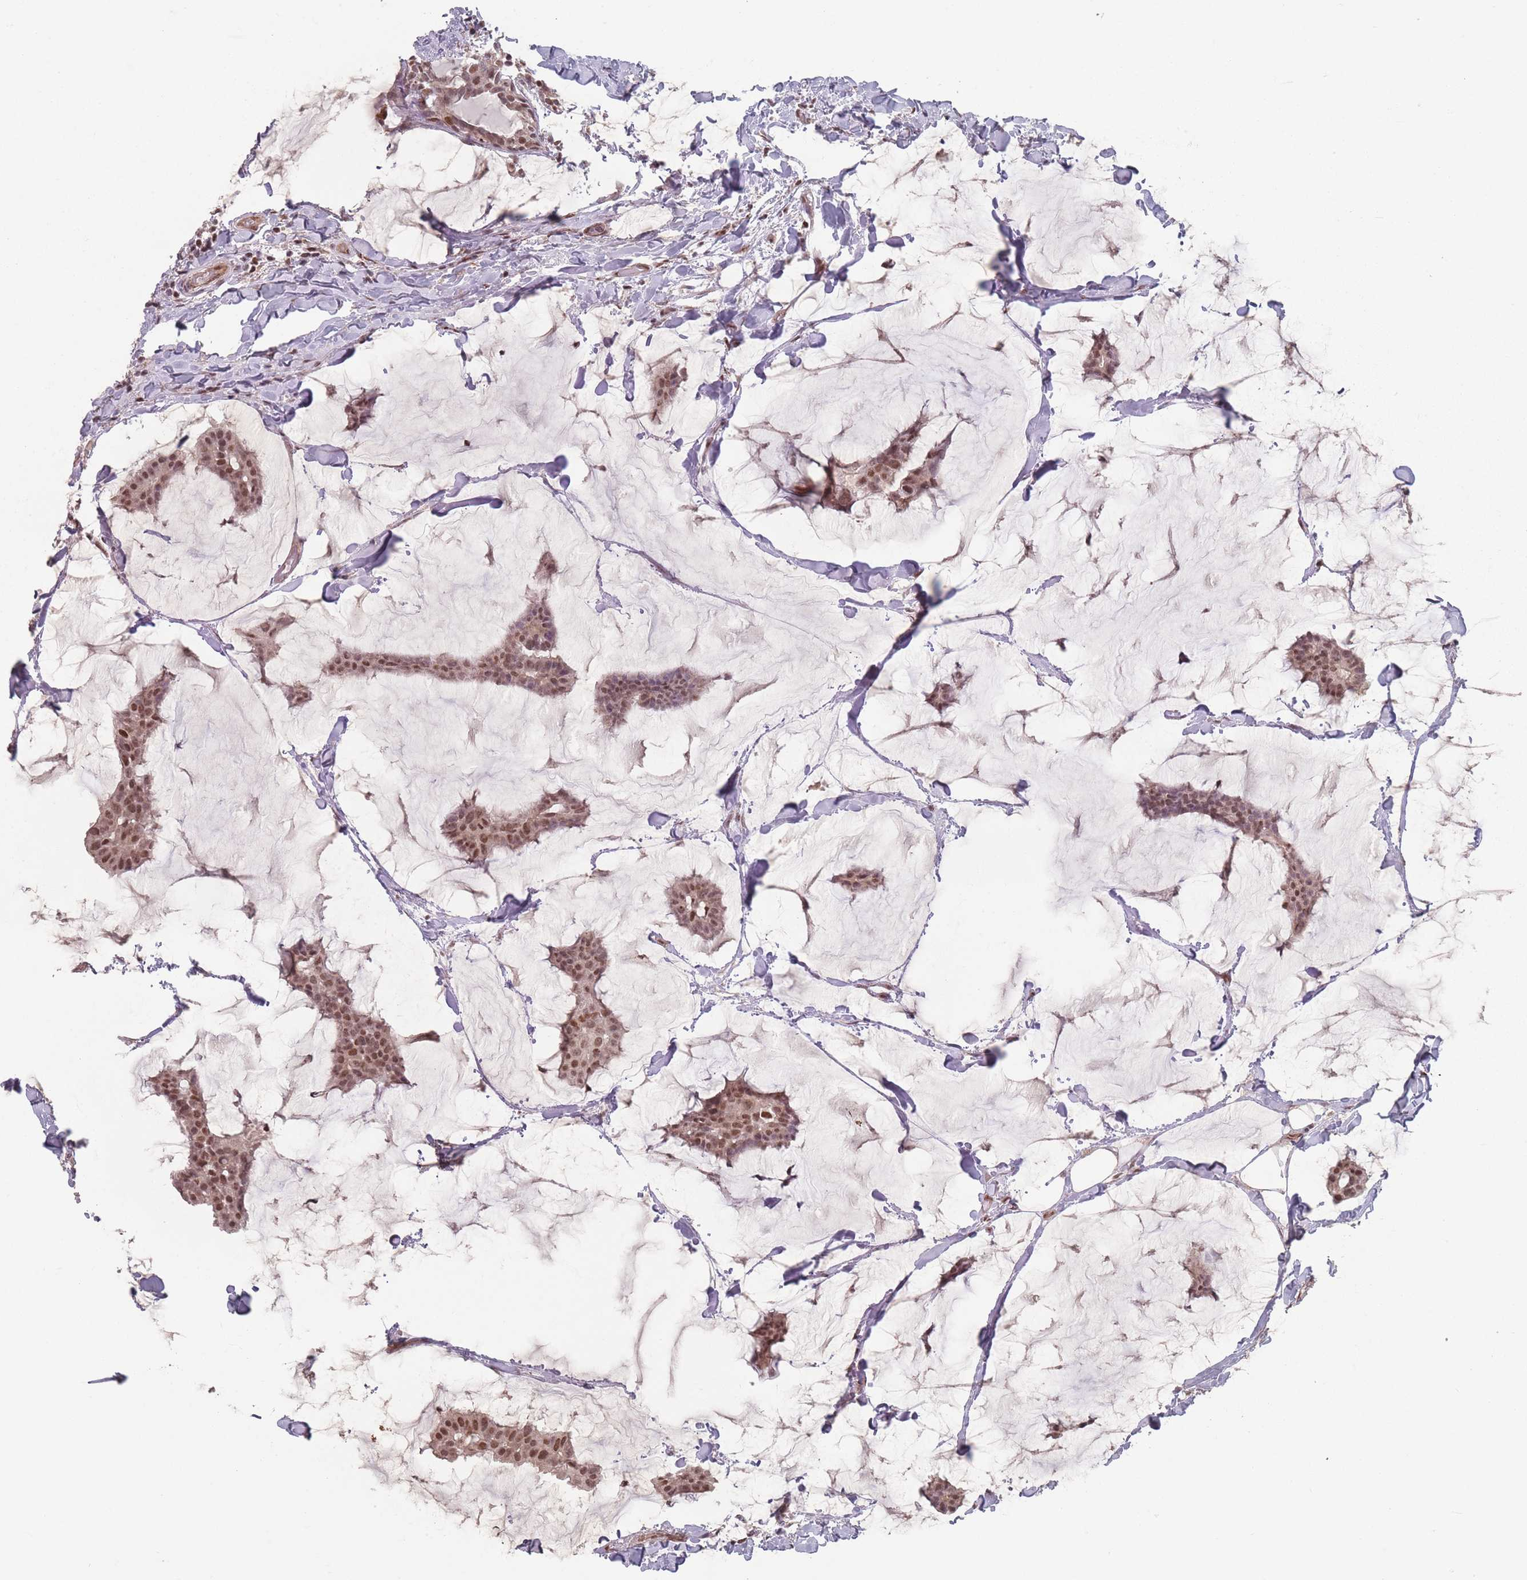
{"staining": {"intensity": "moderate", "quantity": ">75%", "location": "nuclear"}, "tissue": "breast cancer", "cell_type": "Tumor cells", "image_type": "cancer", "snomed": [{"axis": "morphology", "description": "Duct carcinoma"}, {"axis": "topography", "description": "Breast"}], "caption": "A brown stain highlights moderate nuclear expression of a protein in human infiltrating ductal carcinoma (breast) tumor cells.", "gene": "SH3BGRL2", "patient": {"sex": "female", "age": 93}}